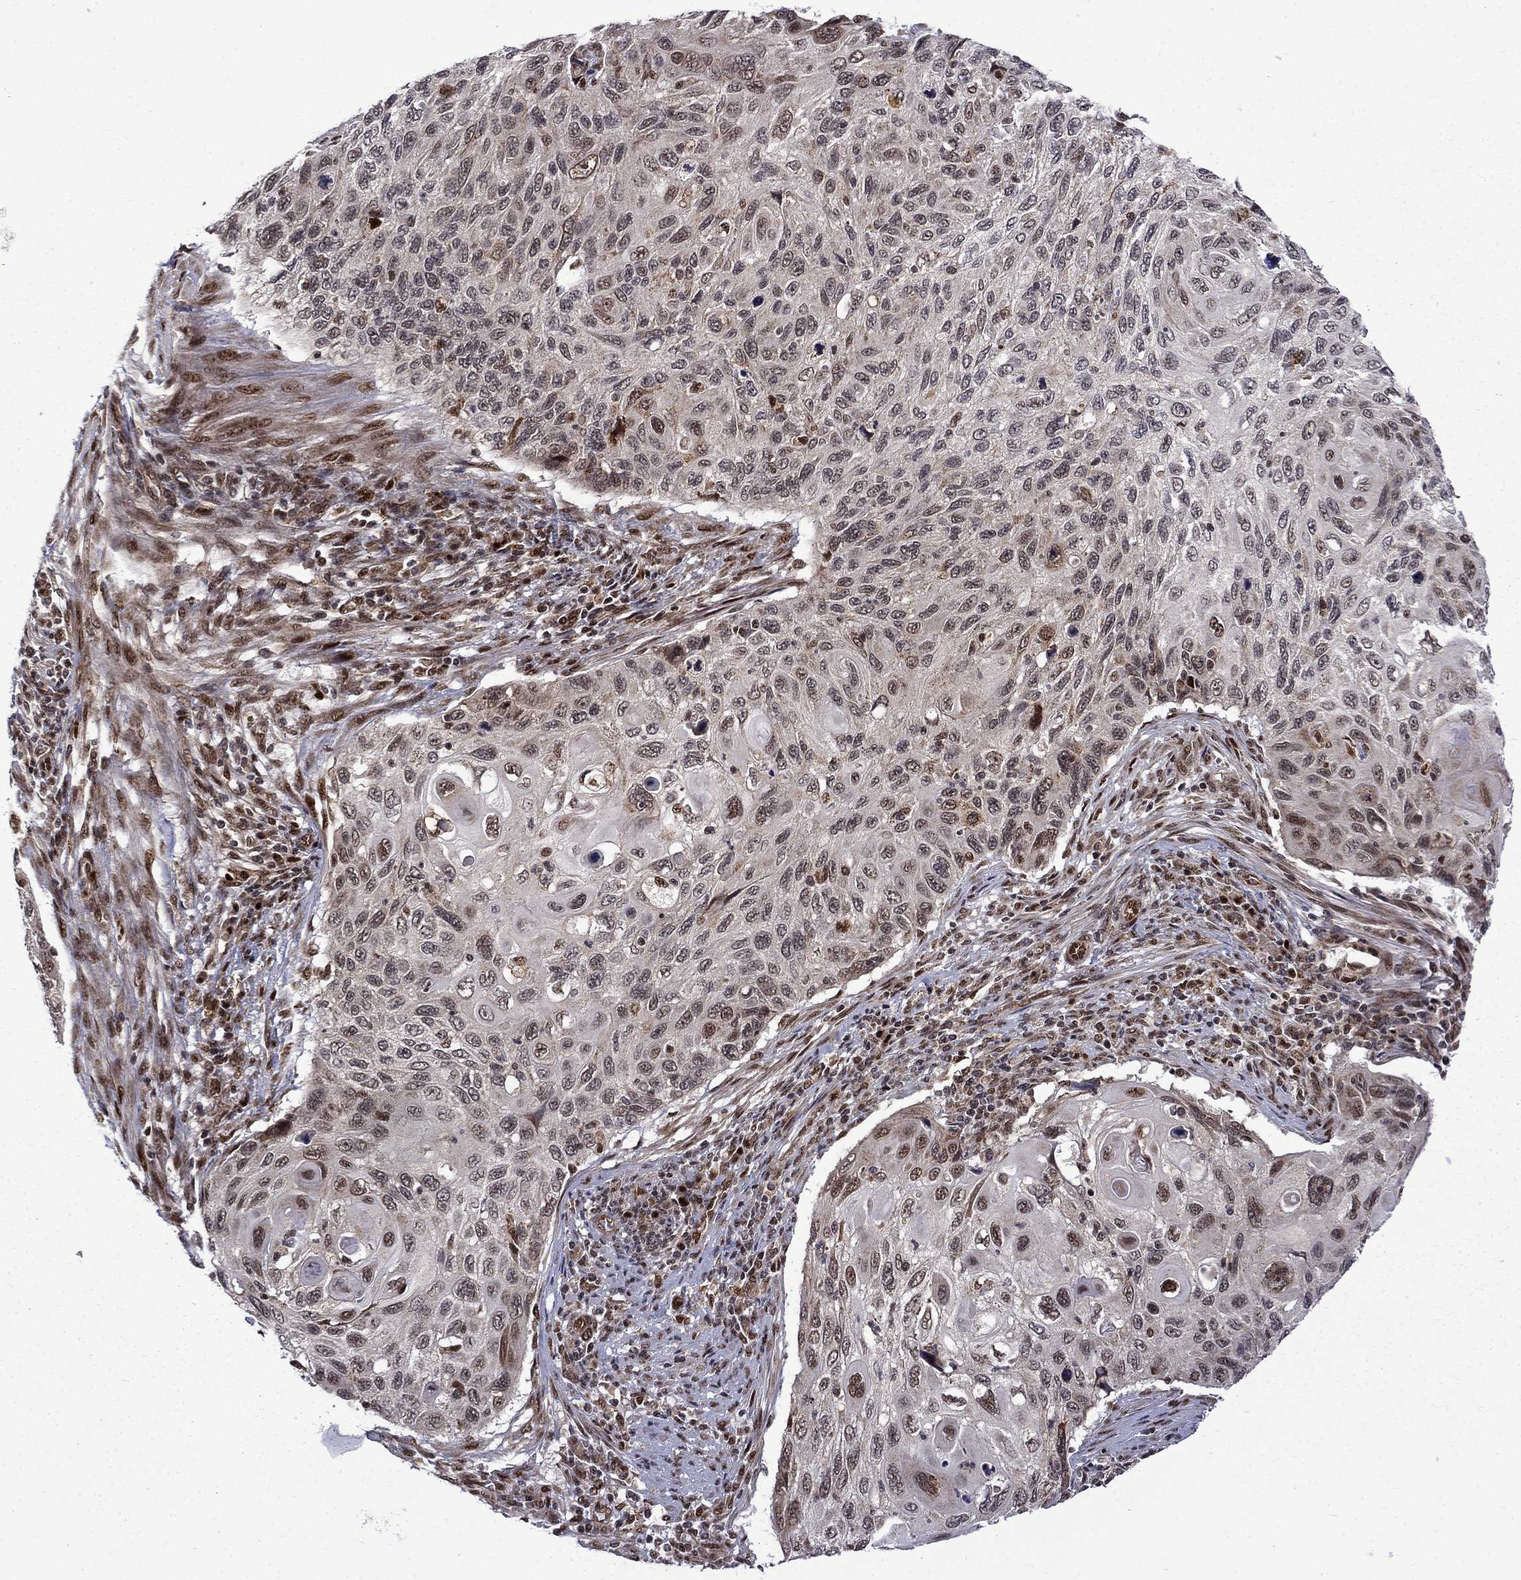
{"staining": {"intensity": "moderate", "quantity": "<25%", "location": "nuclear"}, "tissue": "cervical cancer", "cell_type": "Tumor cells", "image_type": "cancer", "snomed": [{"axis": "morphology", "description": "Squamous cell carcinoma, NOS"}, {"axis": "topography", "description": "Cervix"}], "caption": "Protein expression analysis of human cervical cancer (squamous cell carcinoma) reveals moderate nuclear positivity in approximately <25% of tumor cells. Using DAB (3,3'-diaminobenzidine) (brown) and hematoxylin (blue) stains, captured at high magnification using brightfield microscopy.", "gene": "KPNA3", "patient": {"sex": "female", "age": 70}}